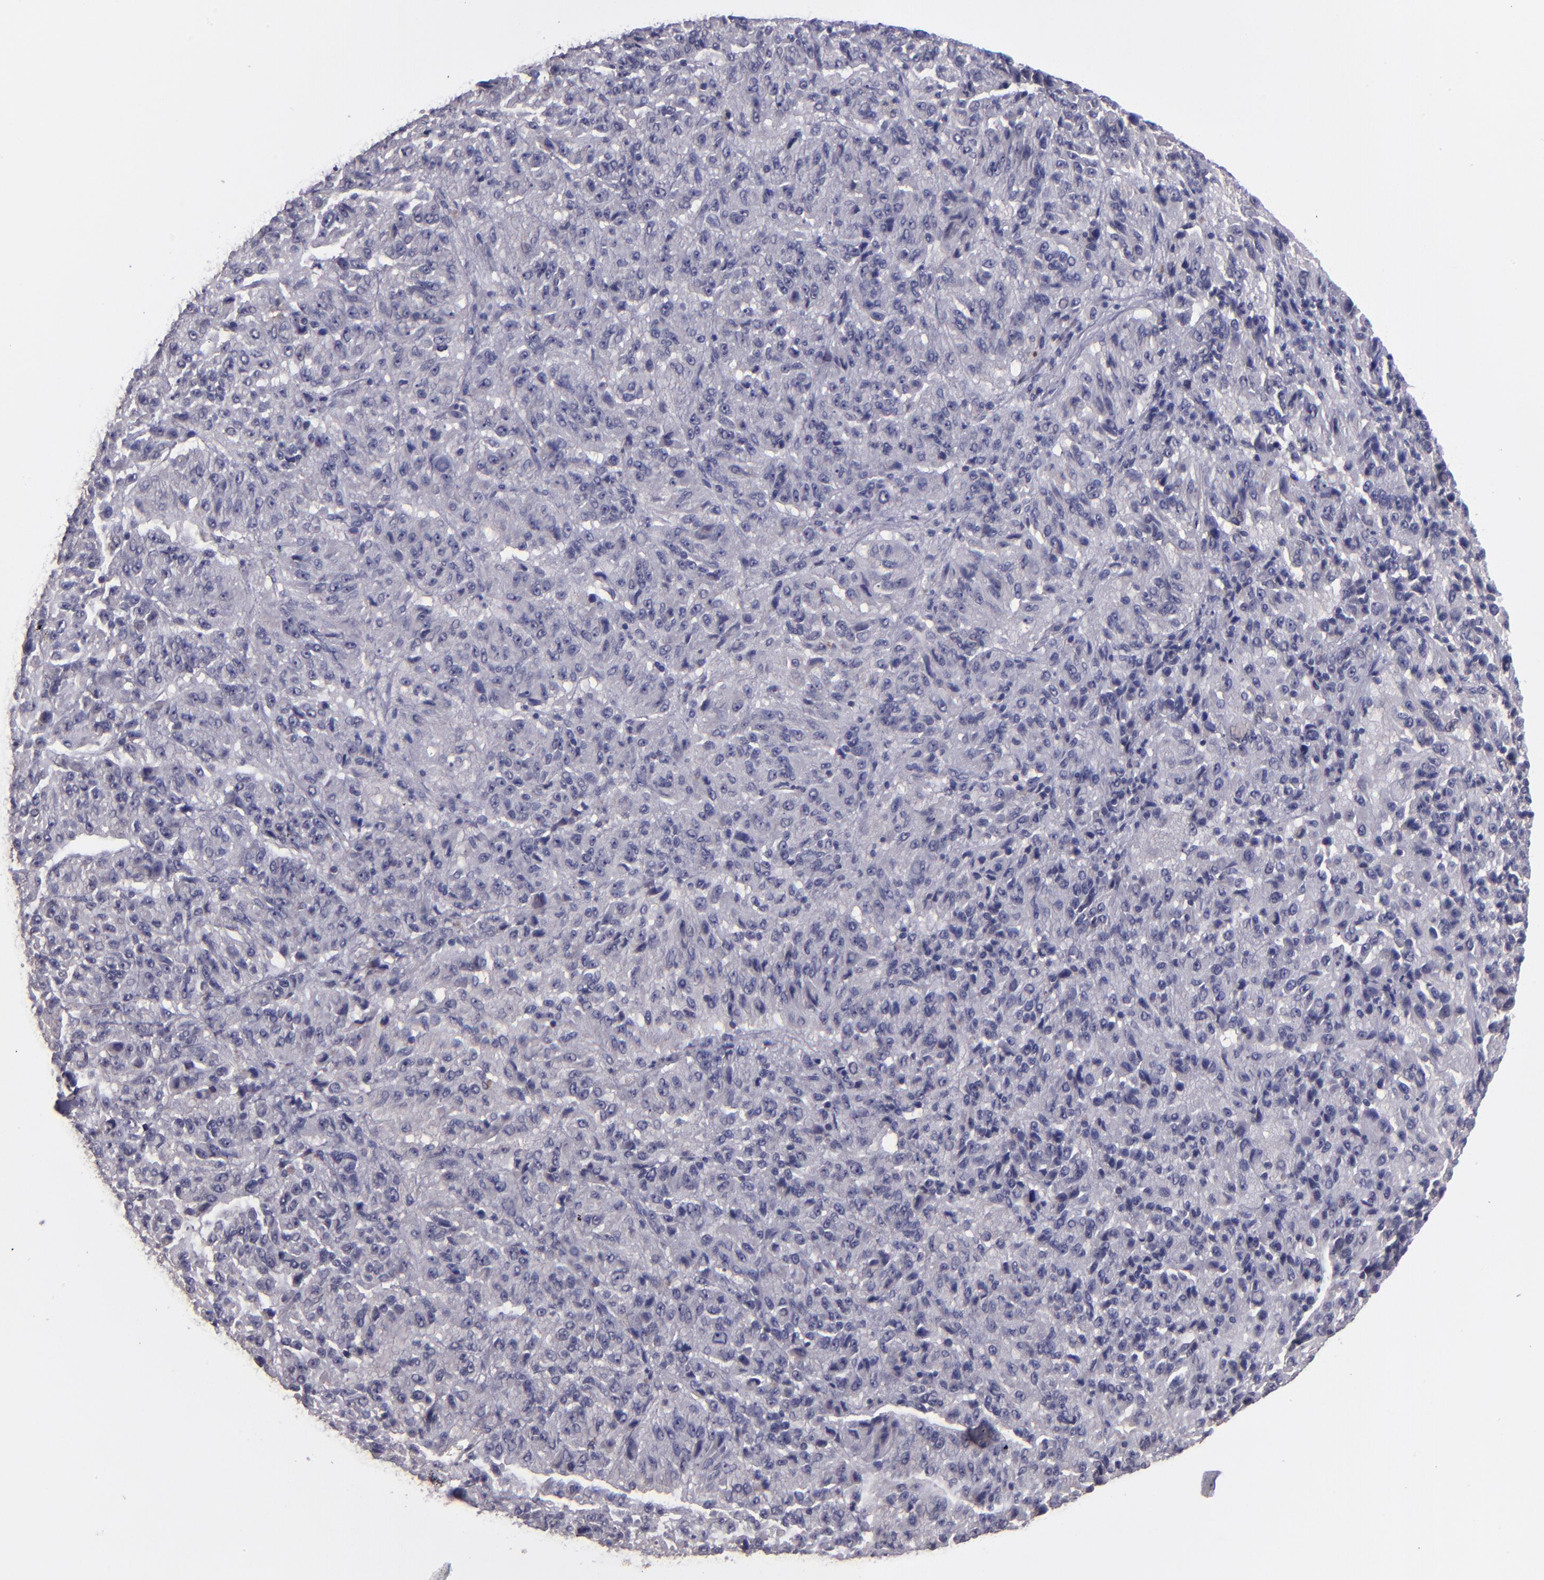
{"staining": {"intensity": "negative", "quantity": "none", "location": "none"}, "tissue": "melanoma", "cell_type": "Tumor cells", "image_type": "cancer", "snomed": [{"axis": "morphology", "description": "Malignant melanoma, Metastatic site"}, {"axis": "topography", "description": "Lung"}], "caption": "The micrograph displays no significant positivity in tumor cells of malignant melanoma (metastatic site).", "gene": "CEBPE", "patient": {"sex": "male", "age": 64}}